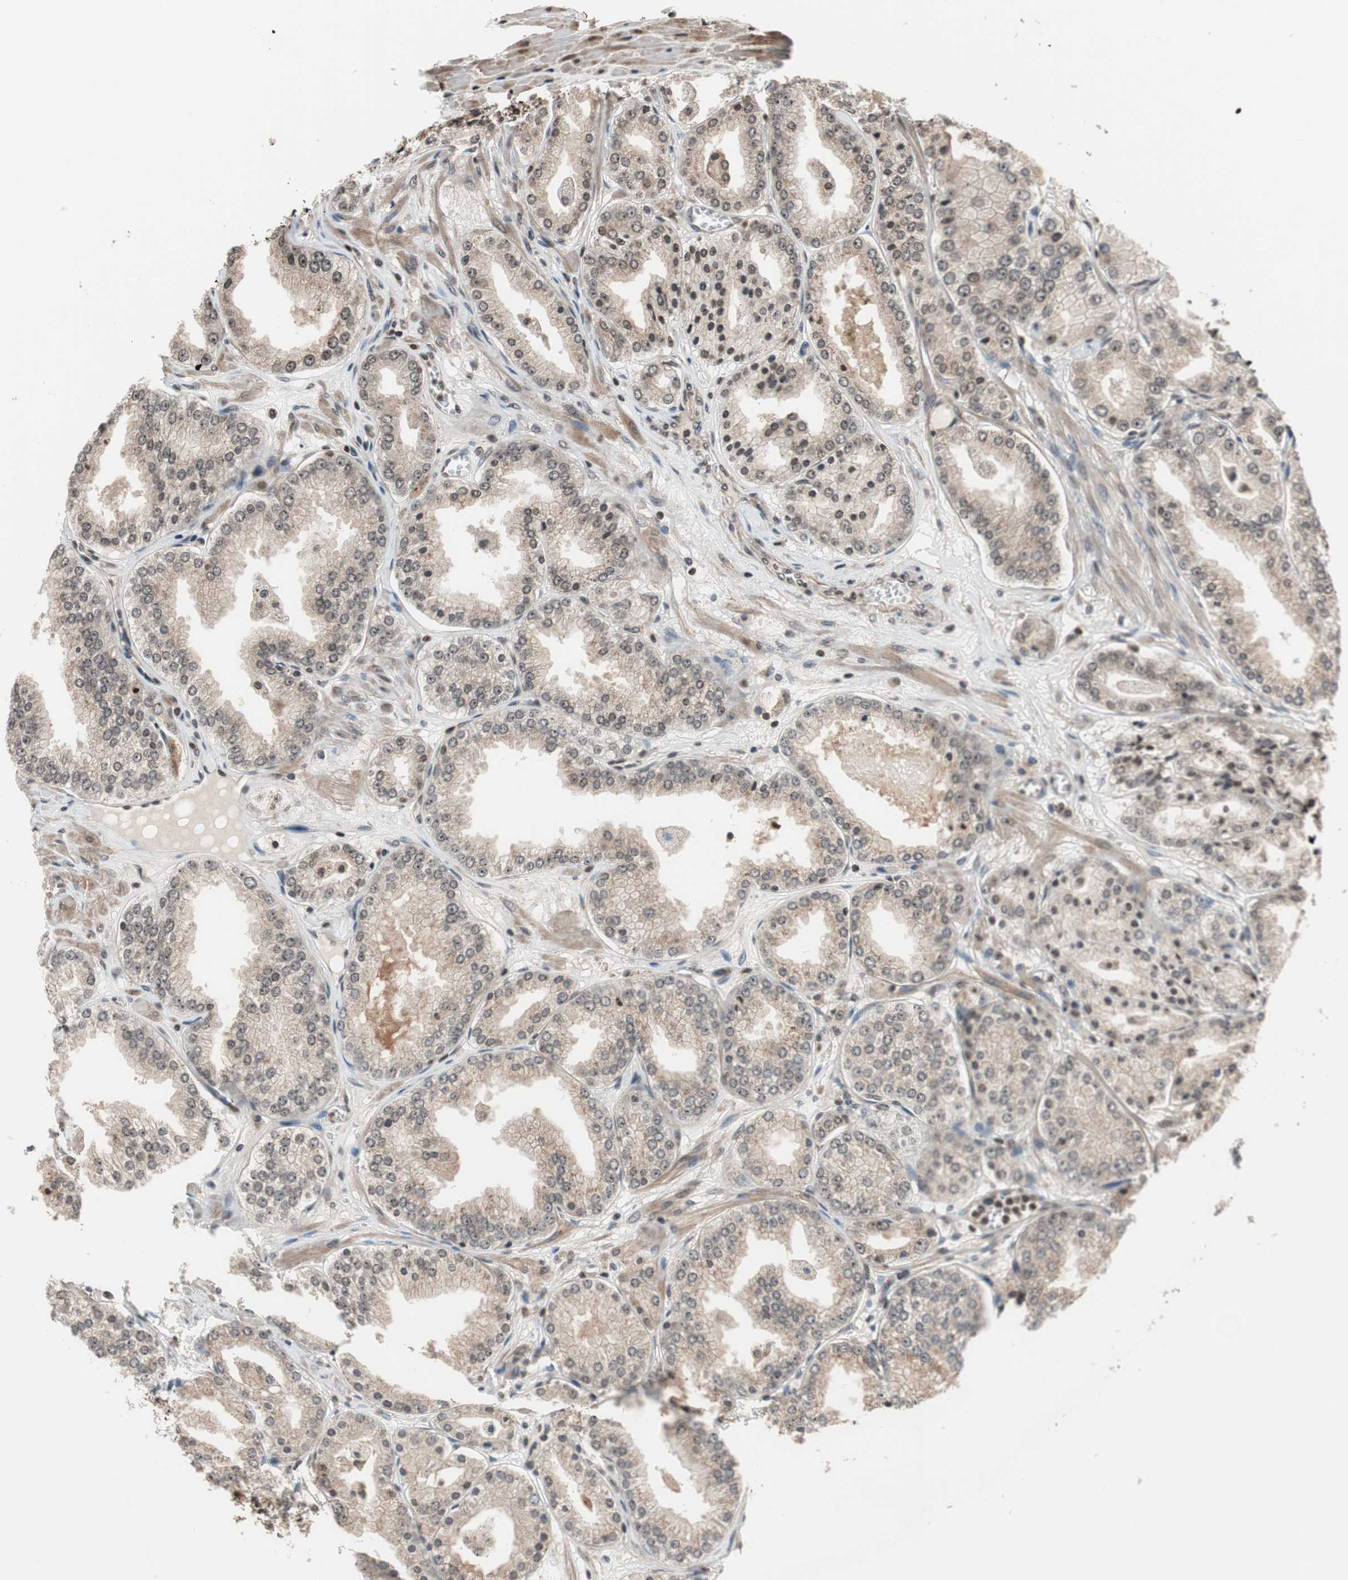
{"staining": {"intensity": "weak", "quantity": ">75%", "location": "cytoplasmic/membranous,nuclear"}, "tissue": "prostate cancer", "cell_type": "Tumor cells", "image_type": "cancer", "snomed": [{"axis": "morphology", "description": "Adenocarcinoma, High grade"}, {"axis": "topography", "description": "Prostate"}], "caption": "Prostate cancer (high-grade adenocarcinoma) stained with immunohistochemistry displays weak cytoplasmic/membranous and nuclear positivity in approximately >75% of tumor cells. Immunohistochemistry stains the protein in brown and the nuclei are stained blue.", "gene": "RFC1", "patient": {"sex": "male", "age": 61}}